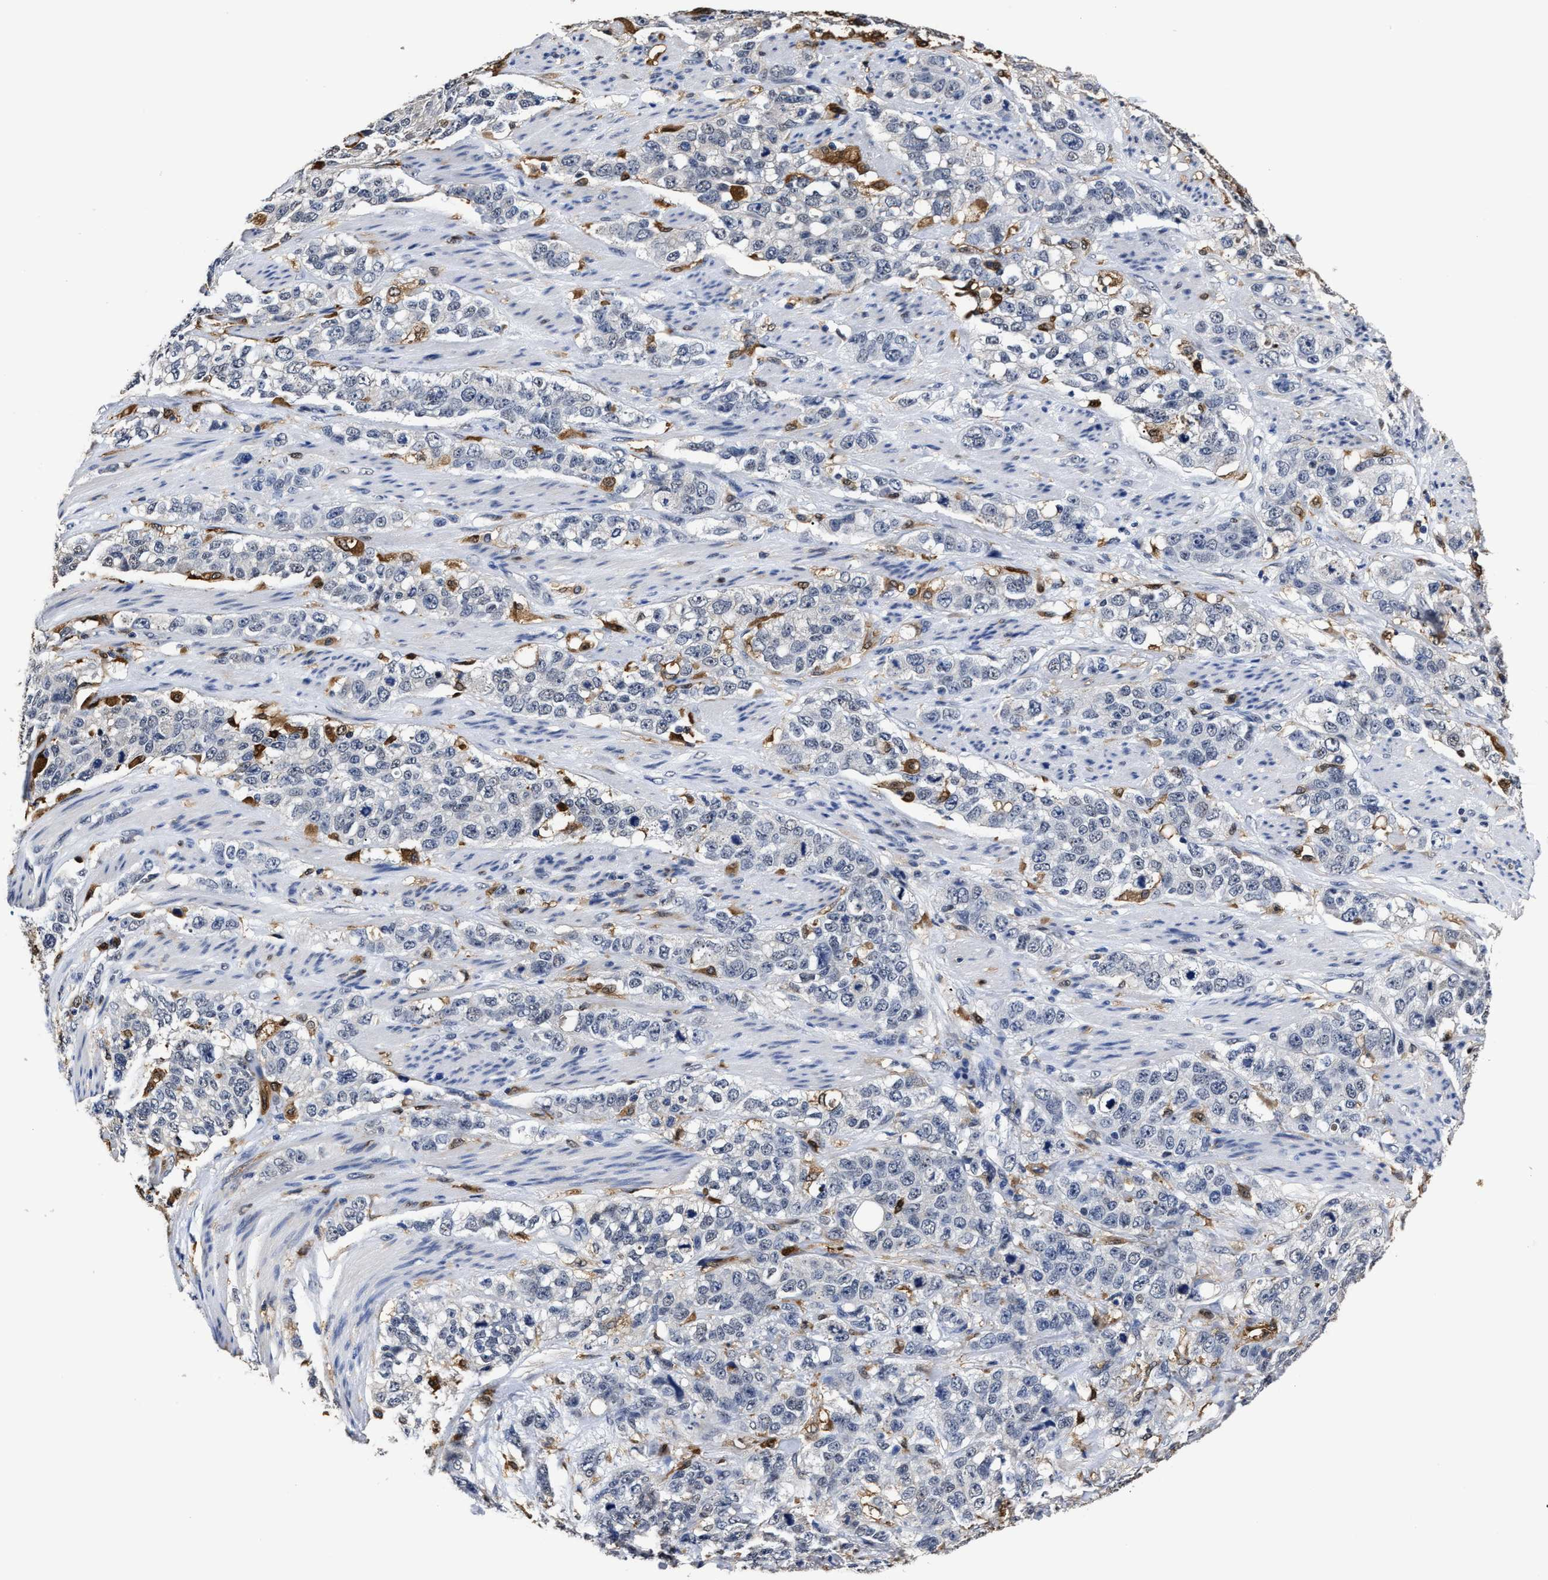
{"staining": {"intensity": "negative", "quantity": "none", "location": "none"}, "tissue": "stomach cancer", "cell_type": "Tumor cells", "image_type": "cancer", "snomed": [{"axis": "morphology", "description": "Adenocarcinoma, NOS"}, {"axis": "topography", "description": "Stomach"}], "caption": "High power microscopy image of an immunohistochemistry micrograph of stomach adenocarcinoma, revealing no significant expression in tumor cells.", "gene": "PRPF4B", "patient": {"sex": "male", "age": 48}}